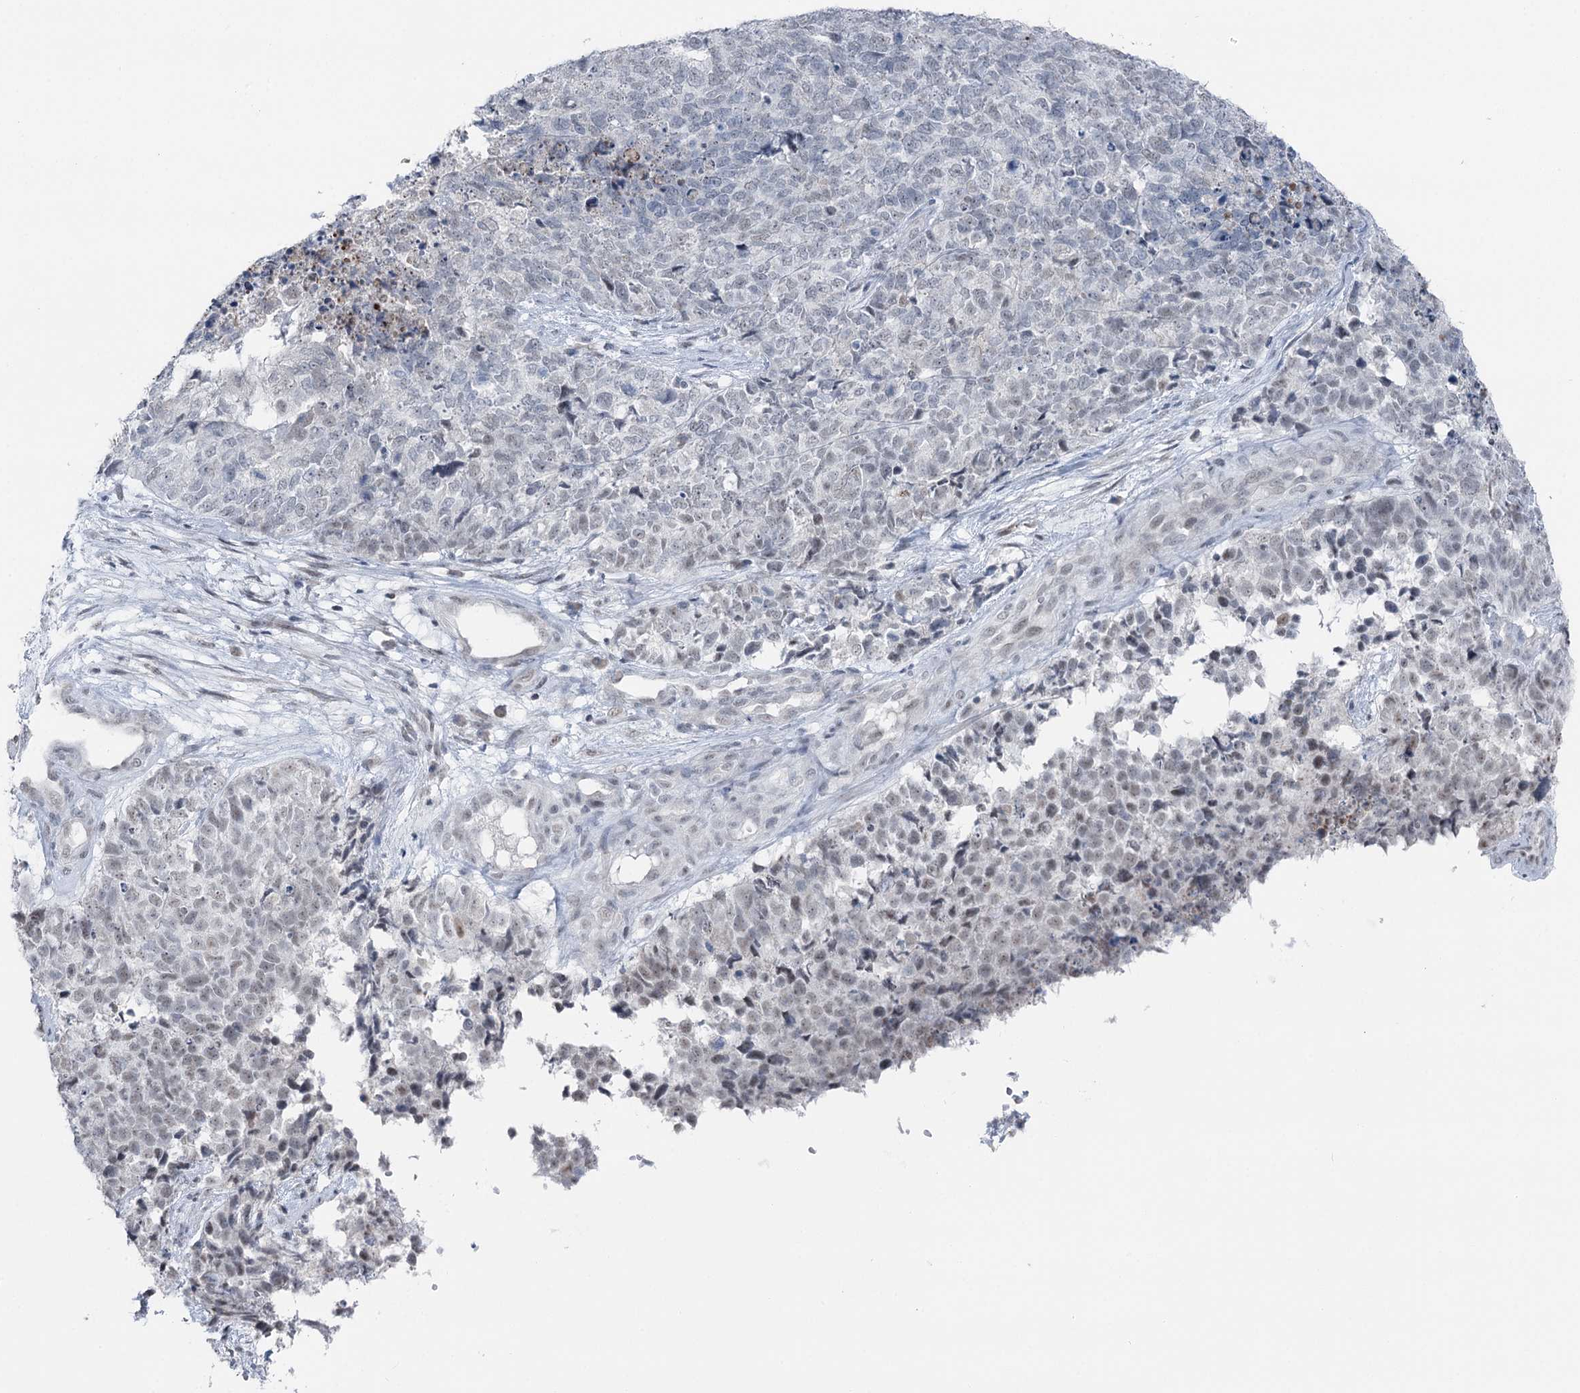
{"staining": {"intensity": "negative", "quantity": "none", "location": "none"}, "tissue": "cervical cancer", "cell_type": "Tumor cells", "image_type": "cancer", "snomed": [{"axis": "morphology", "description": "Squamous cell carcinoma, NOS"}, {"axis": "topography", "description": "Cervix"}], "caption": "This is an immunohistochemistry (IHC) histopathology image of cervical cancer. There is no staining in tumor cells.", "gene": "STEEP1", "patient": {"sex": "female", "age": 63}}